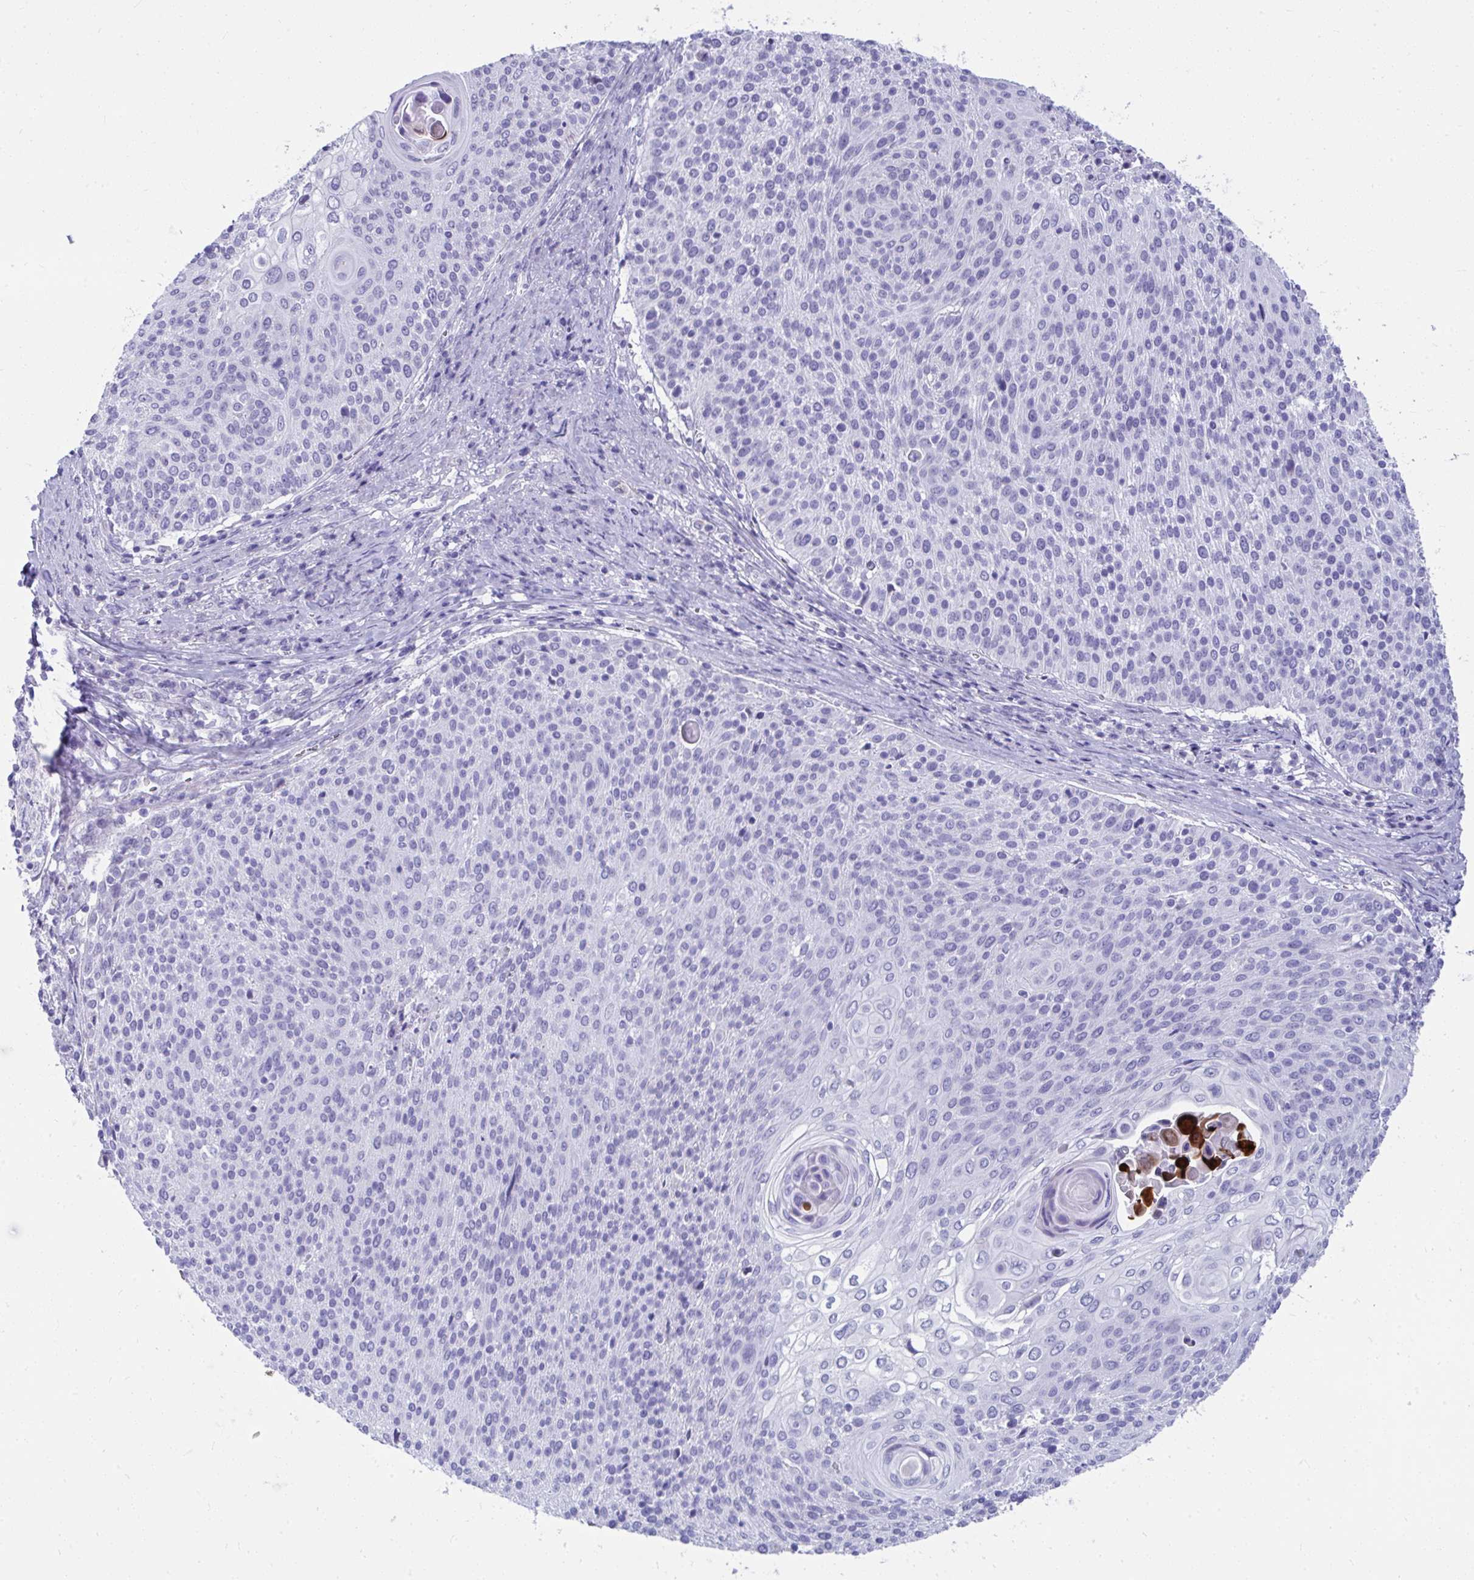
{"staining": {"intensity": "negative", "quantity": "none", "location": "none"}, "tissue": "cervical cancer", "cell_type": "Tumor cells", "image_type": "cancer", "snomed": [{"axis": "morphology", "description": "Squamous cell carcinoma, NOS"}, {"axis": "topography", "description": "Cervix"}], "caption": "Immunohistochemistry (IHC) of cervical cancer (squamous cell carcinoma) reveals no staining in tumor cells. The staining is performed using DAB brown chromogen with nuclei counter-stained in using hematoxylin.", "gene": "ISL1", "patient": {"sex": "female", "age": 31}}